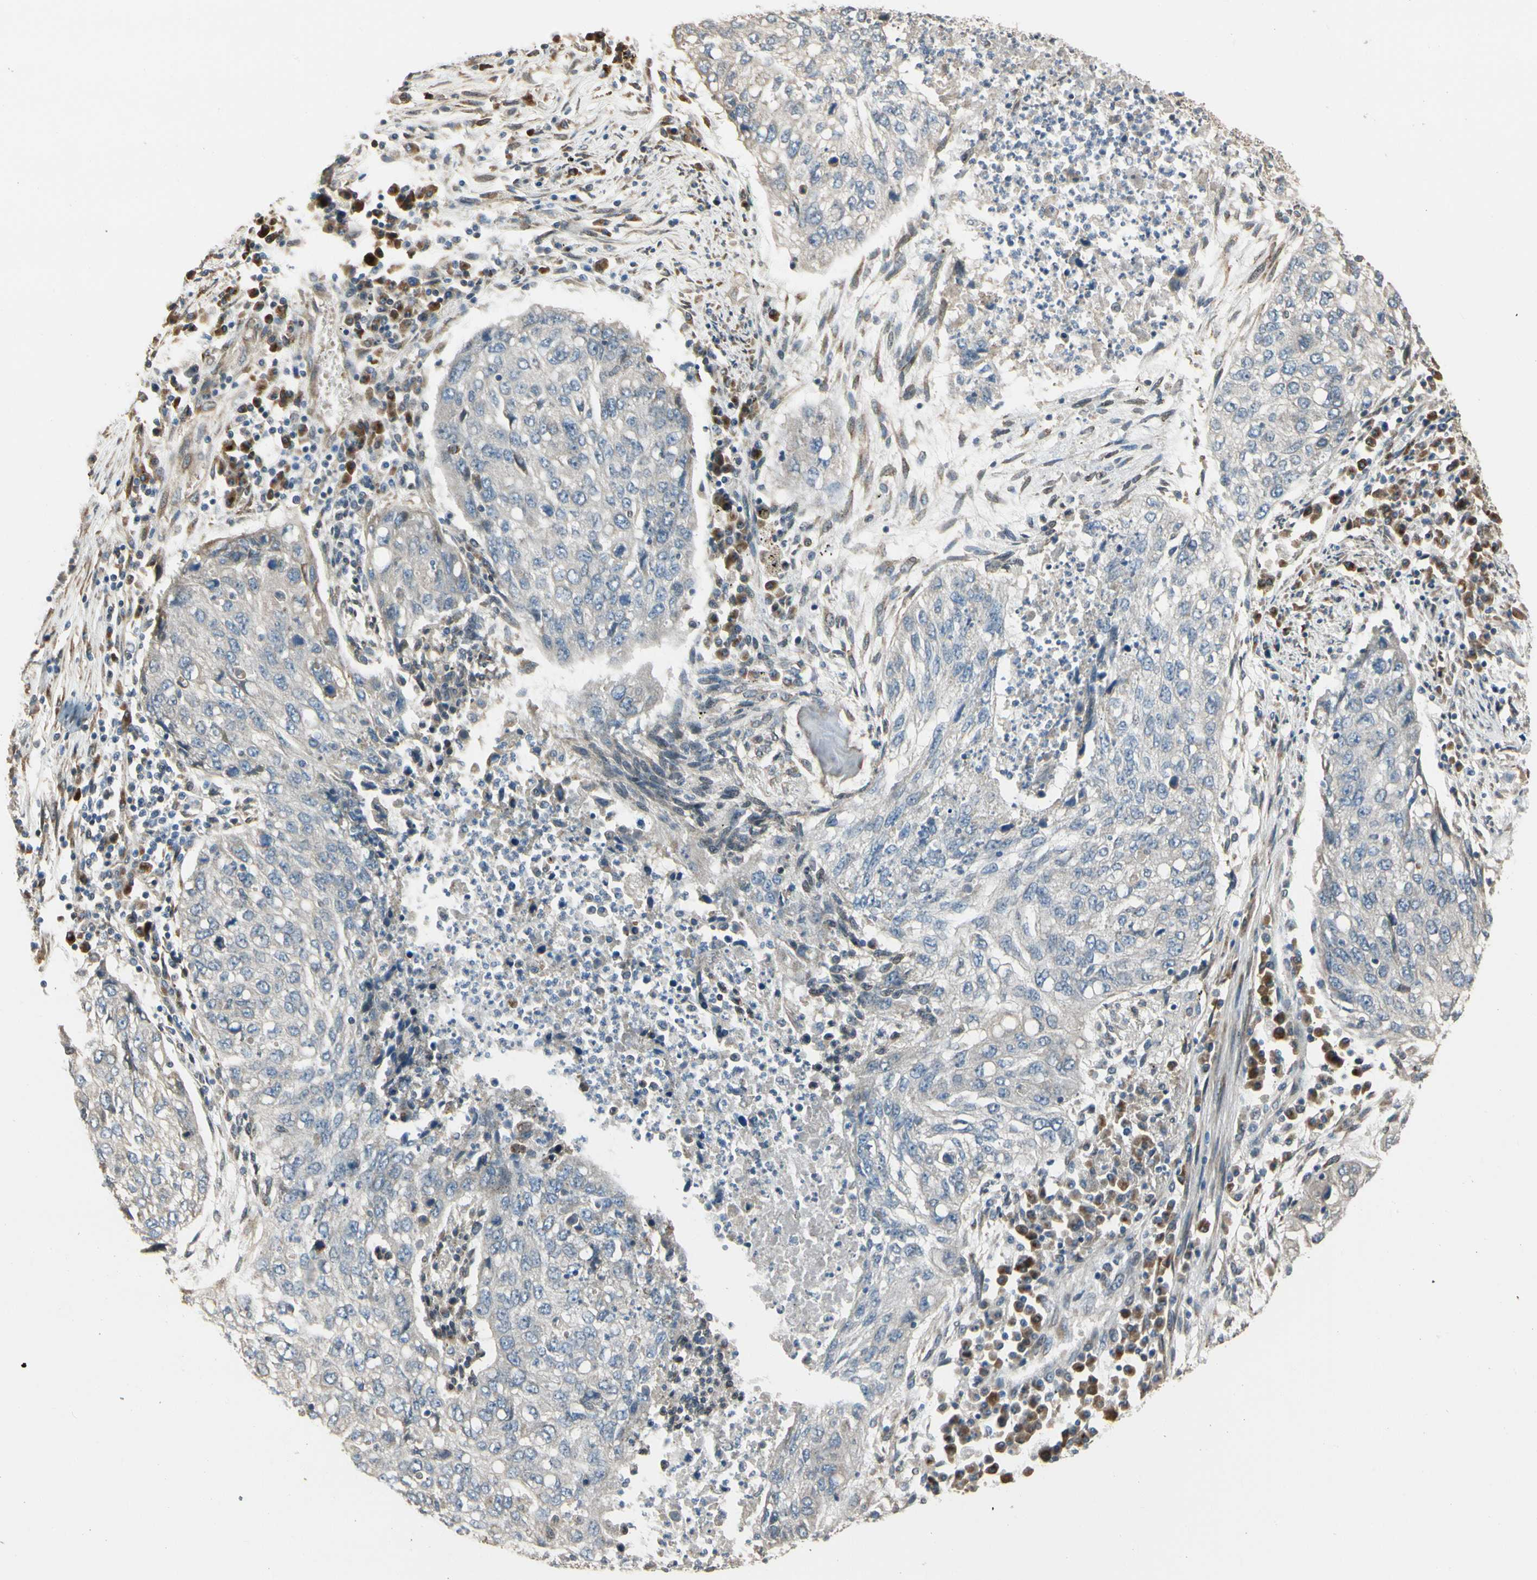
{"staining": {"intensity": "negative", "quantity": "none", "location": "none"}, "tissue": "lung cancer", "cell_type": "Tumor cells", "image_type": "cancer", "snomed": [{"axis": "morphology", "description": "Squamous cell carcinoma, NOS"}, {"axis": "topography", "description": "Lung"}], "caption": "Immunohistochemical staining of human squamous cell carcinoma (lung) shows no significant staining in tumor cells.", "gene": "NUCB2", "patient": {"sex": "female", "age": 63}}